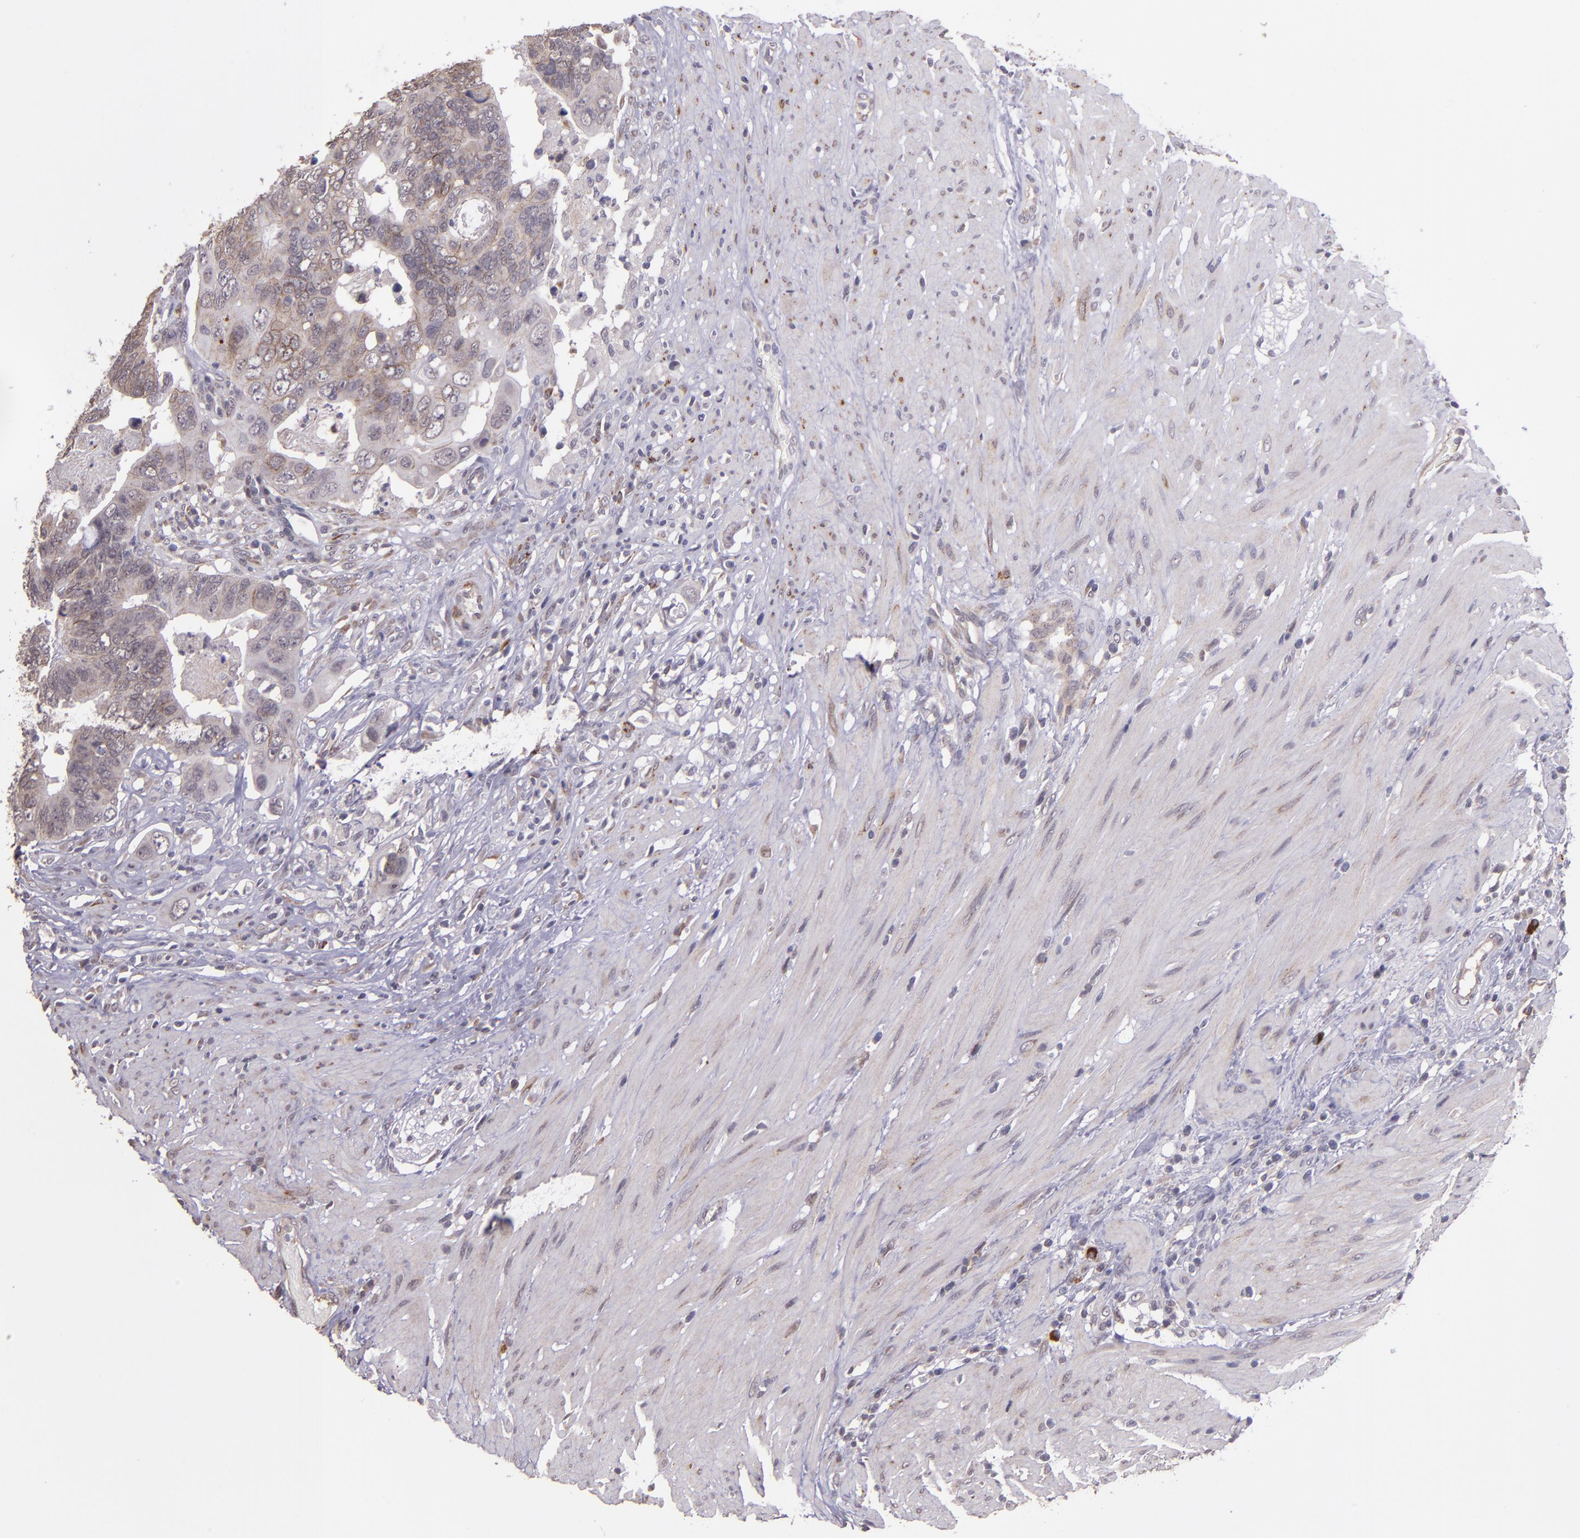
{"staining": {"intensity": "weak", "quantity": ">75%", "location": "cytoplasmic/membranous"}, "tissue": "colorectal cancer", "cell_type": "Tumor cells", "image_type": "cancer", "snomed": [{"axis": "morphology", "description": "Adenocarcinoma, NOS"}, {"axis": "topography", "description": "Rectum"}], "caption": "Immunohistochemical staining of colorectal cancer (adenocarcinoma) shows low levels of weak cytoplasmic/membranous protein expression in approximately >75% of tumor cells.", "gene": "TAF7L", "patient": {"sex": "male", "age": 53}}